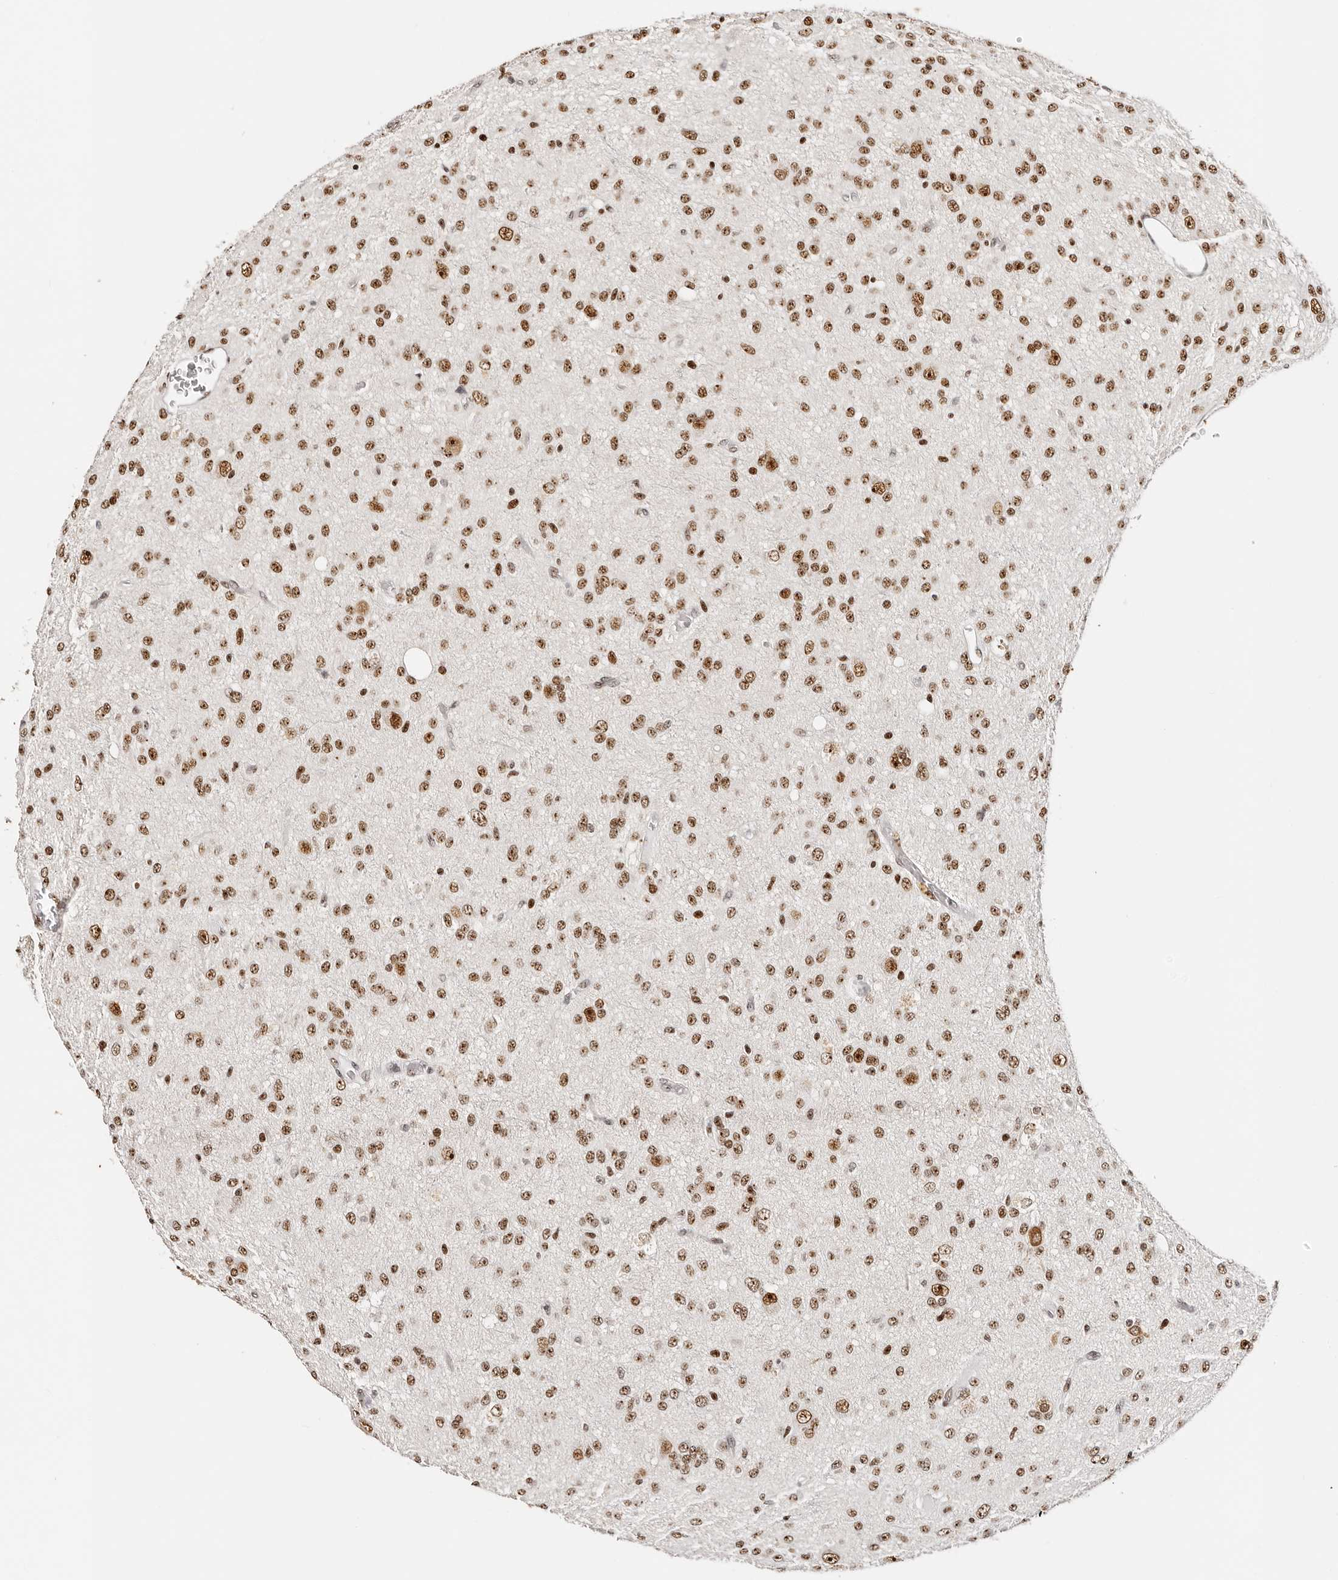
{"staining": {"intensity": "strong", "quantity": ">75%", "location": "nuclear"}, "tissue": "glioma", "cell_type": "Tumor cells", "image_type": "cancer", "snomed": [{"axis": "morphology", "description": "Glioma, malignant, High grade"}, {"axis": "topography", "description": "Brain"}], "caption": "The immunohistochemical stain shows strong nuclear staining in tumor cells of glioma tissue. (DAB = brown stain, brightfield microscopy at high magnification).", "gene": "IQGAP3", "patient": {"sex": "female", "age": 59}}